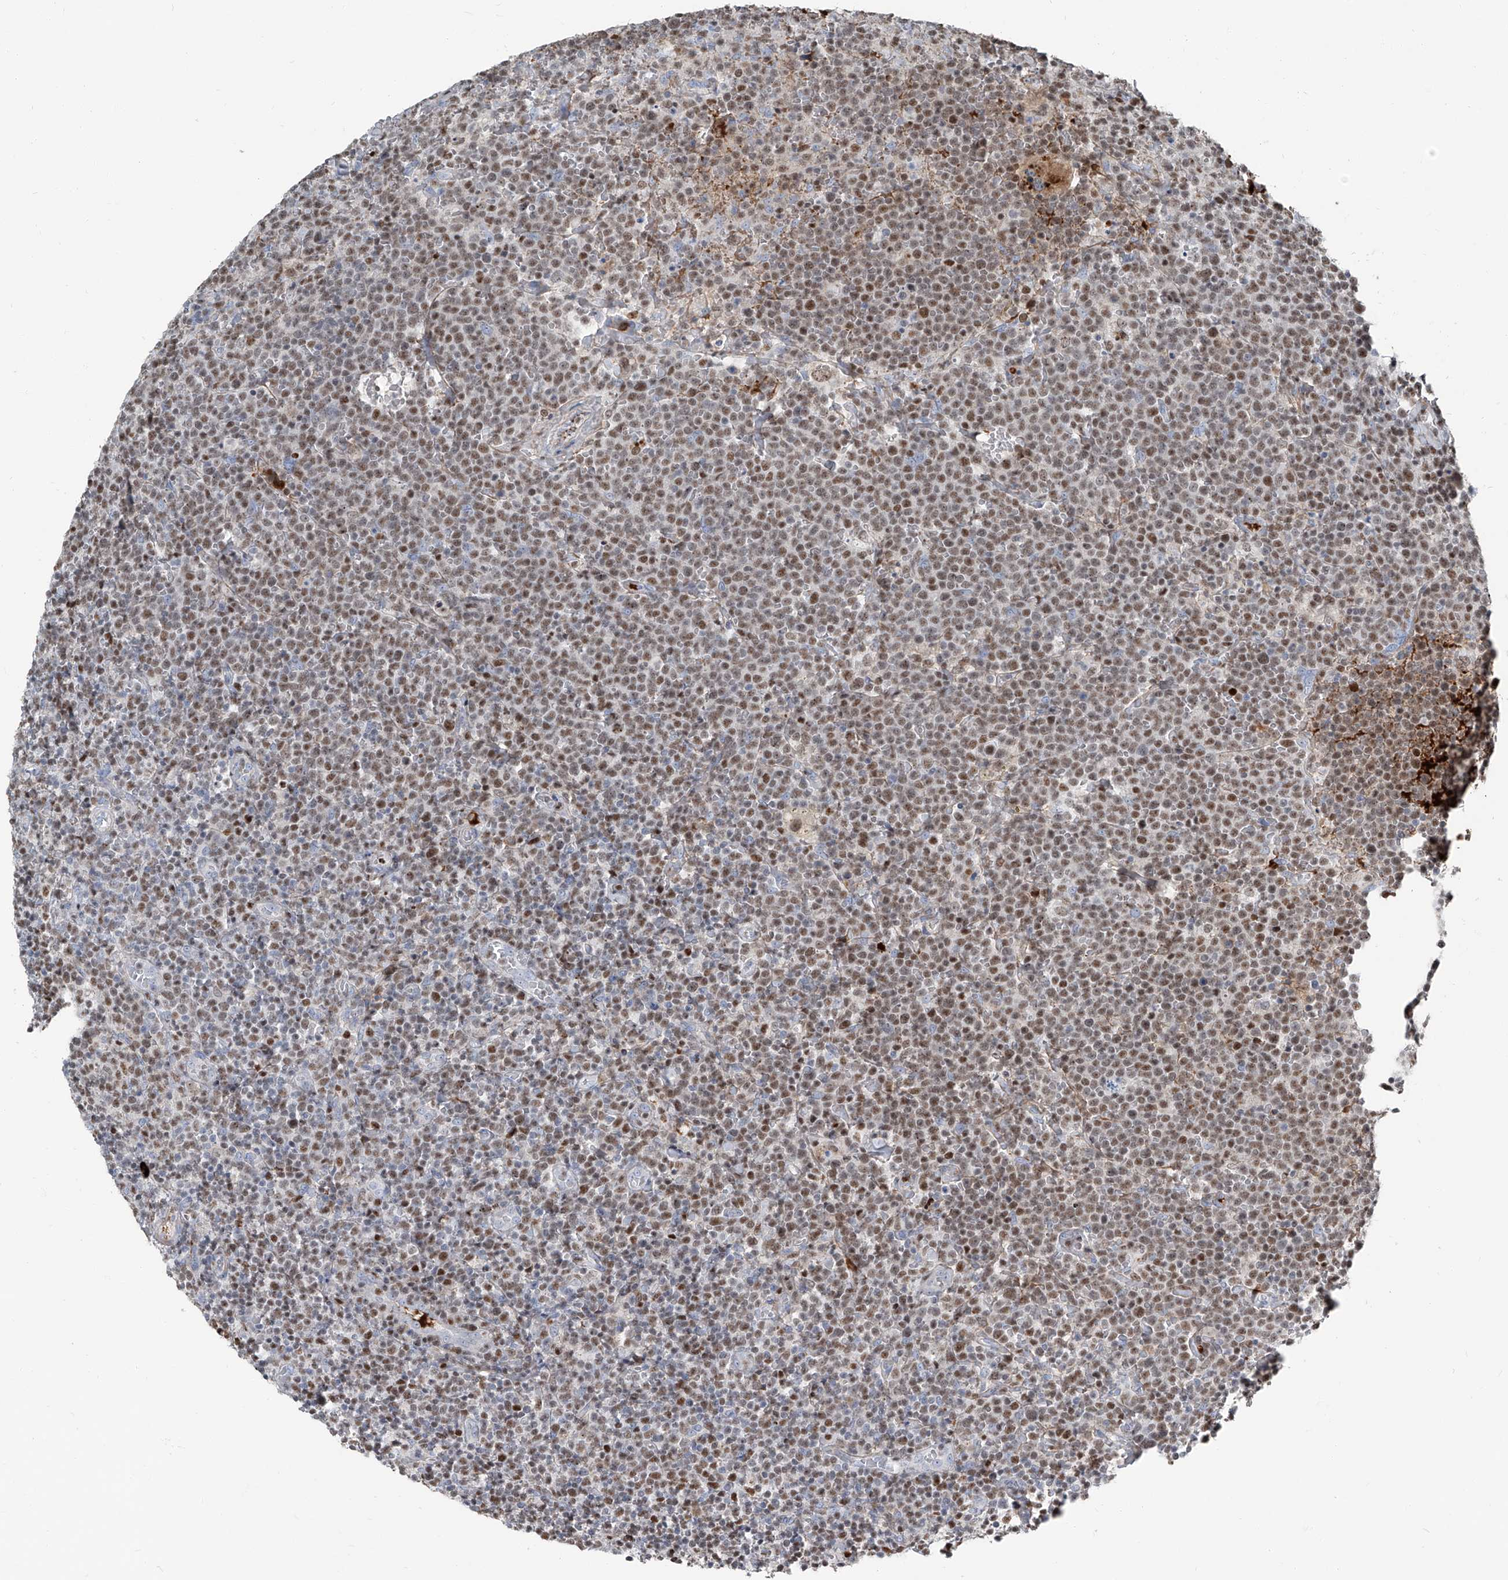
{"staining": {"intensity": "moderate", "quantity": ">75%", "location": "nuclear"}, "tissue": "lymphoma", "cell_type": "Tumor cells", "image_type": "cancer", "snomed": [{"axis": "morphology", "description": "Malignant lymphoma, non-Hodgkin's type, High grade"}, {"axis": "topography", "description": "Lymph node"}], "caption": "Tumor cells show medium levels of moderate nuclear staining in approximately >75% of cells in human lymphoma.", "gene": "HOXA3", "patient": {"sex": "male", "age": 61}}